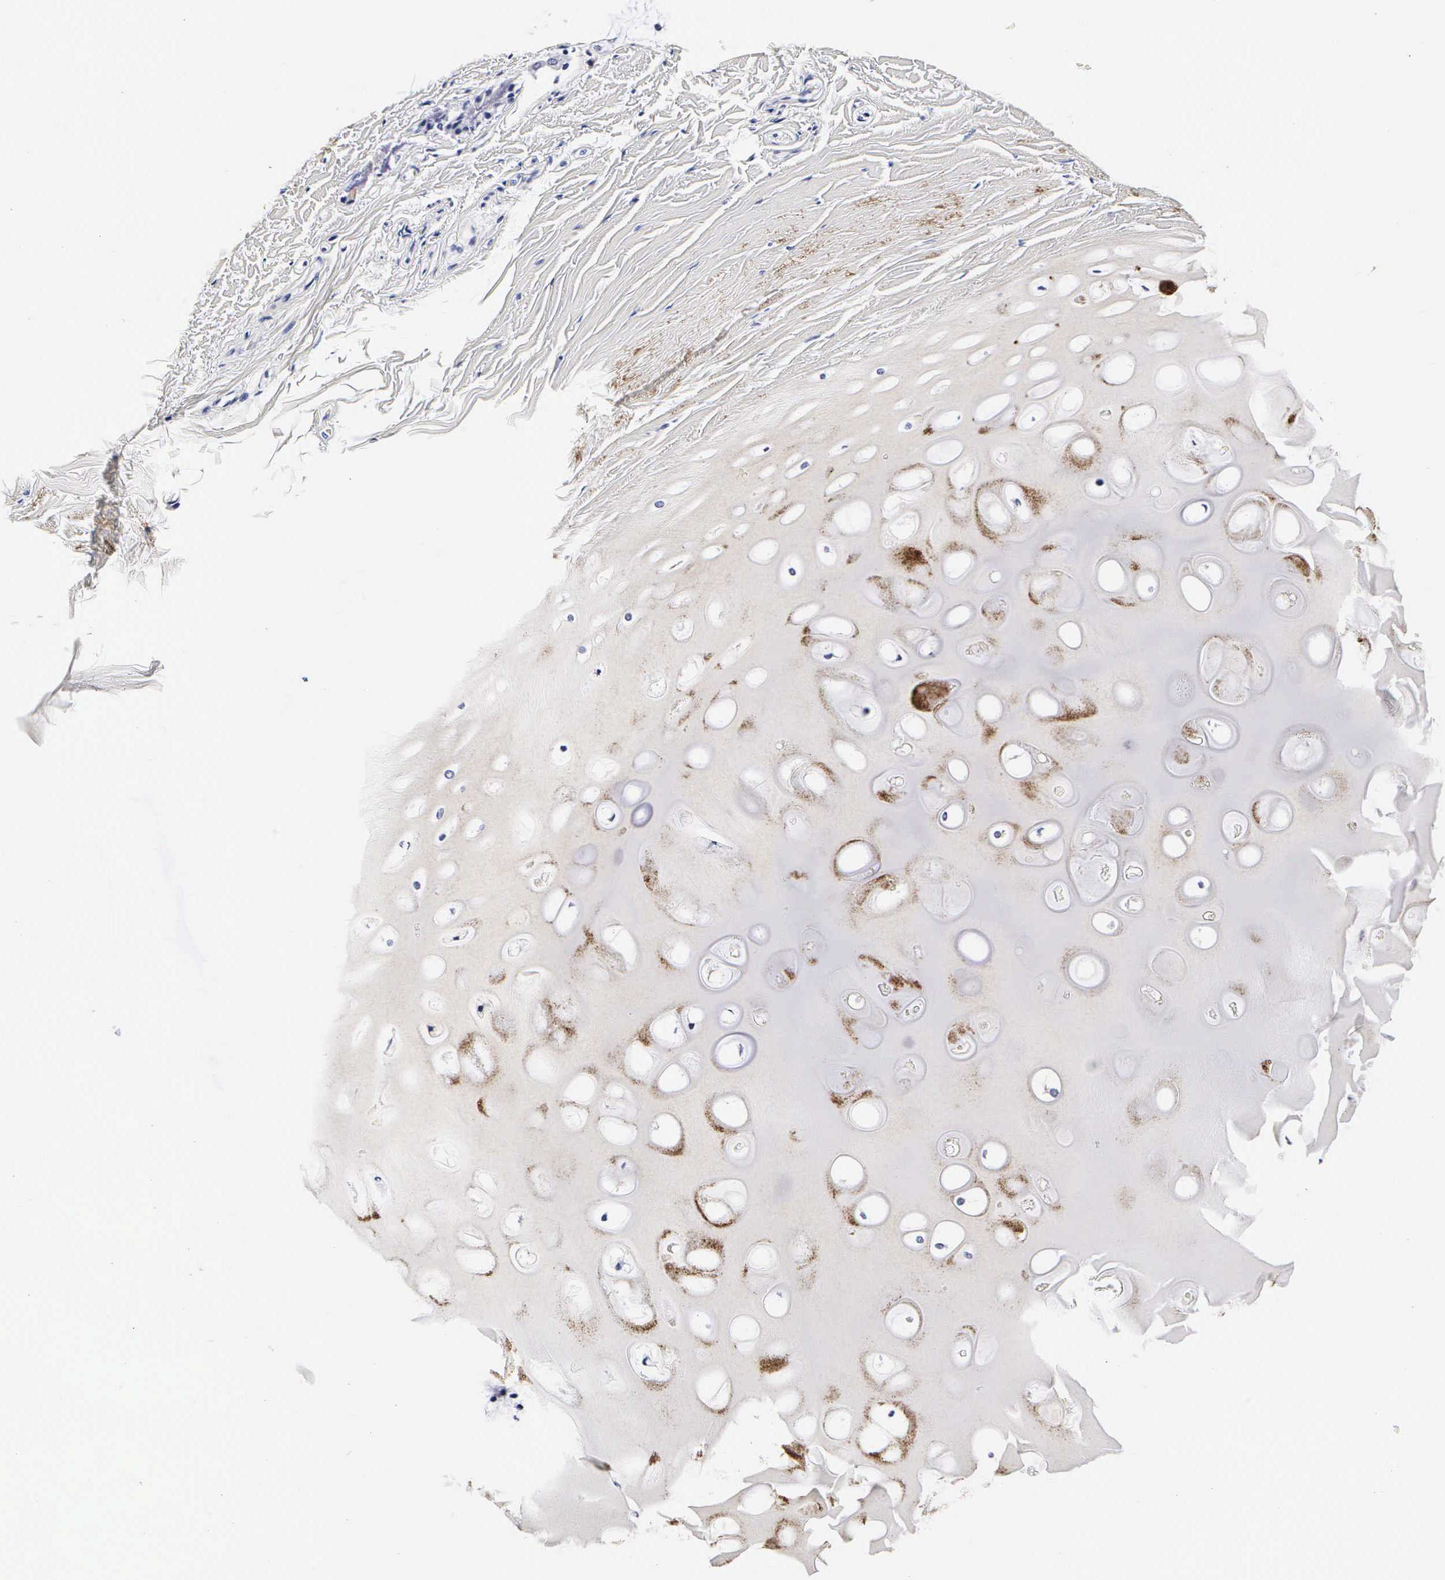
{"staining": {"intensity": "negative", "quantity": "none", "location": "none"}, "tissue": "bronchus", "cell_type": "Respiratory epithelial cells", "image_type": "normal", "snomed": [{"axis": "morphology", "description": "Normal tissue, NOS"}, {"axis": "topography", "description": "Cartilage tissue"}, {"axis": "topography", "description": "Lung"}], "caption": "This histopathology image is of benign bronchus stained with IHC to label a protein in brown with the nuclei are counter-stained blue. There is no expression in respiratory epithelial cells.", "gene": "RNASE6", "patient": {"sex": "male", "age": 65}}